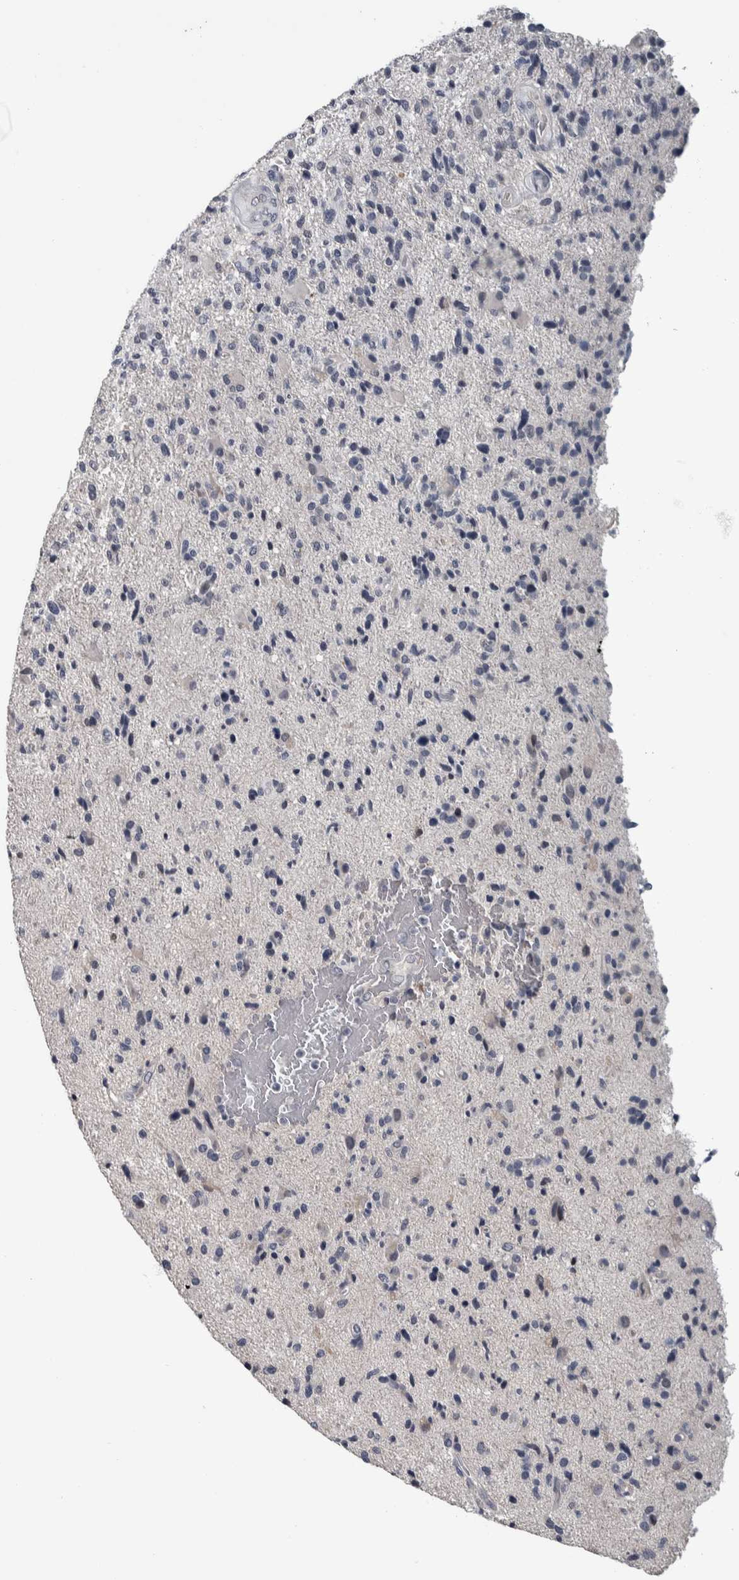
{"staining": {"intensity": "negative", "quantity": "none", "location": "none"}, "tissue": "glioma", "cell_type": "Tumor cells", "image_type": "cancer", "snomed": [{"axis": "morphology", "description": "Glioma, malignant, High grade"}, {"axis": "topography", "description": "Brain"}], "caption": "Image shows no significant protein expression in tumor cells of high-grade glioma (malignant). (DAB immunohistochemistry, high magnification).", "gene": "CAVIN4", "patient": {"sex": "male", "age": 72}}